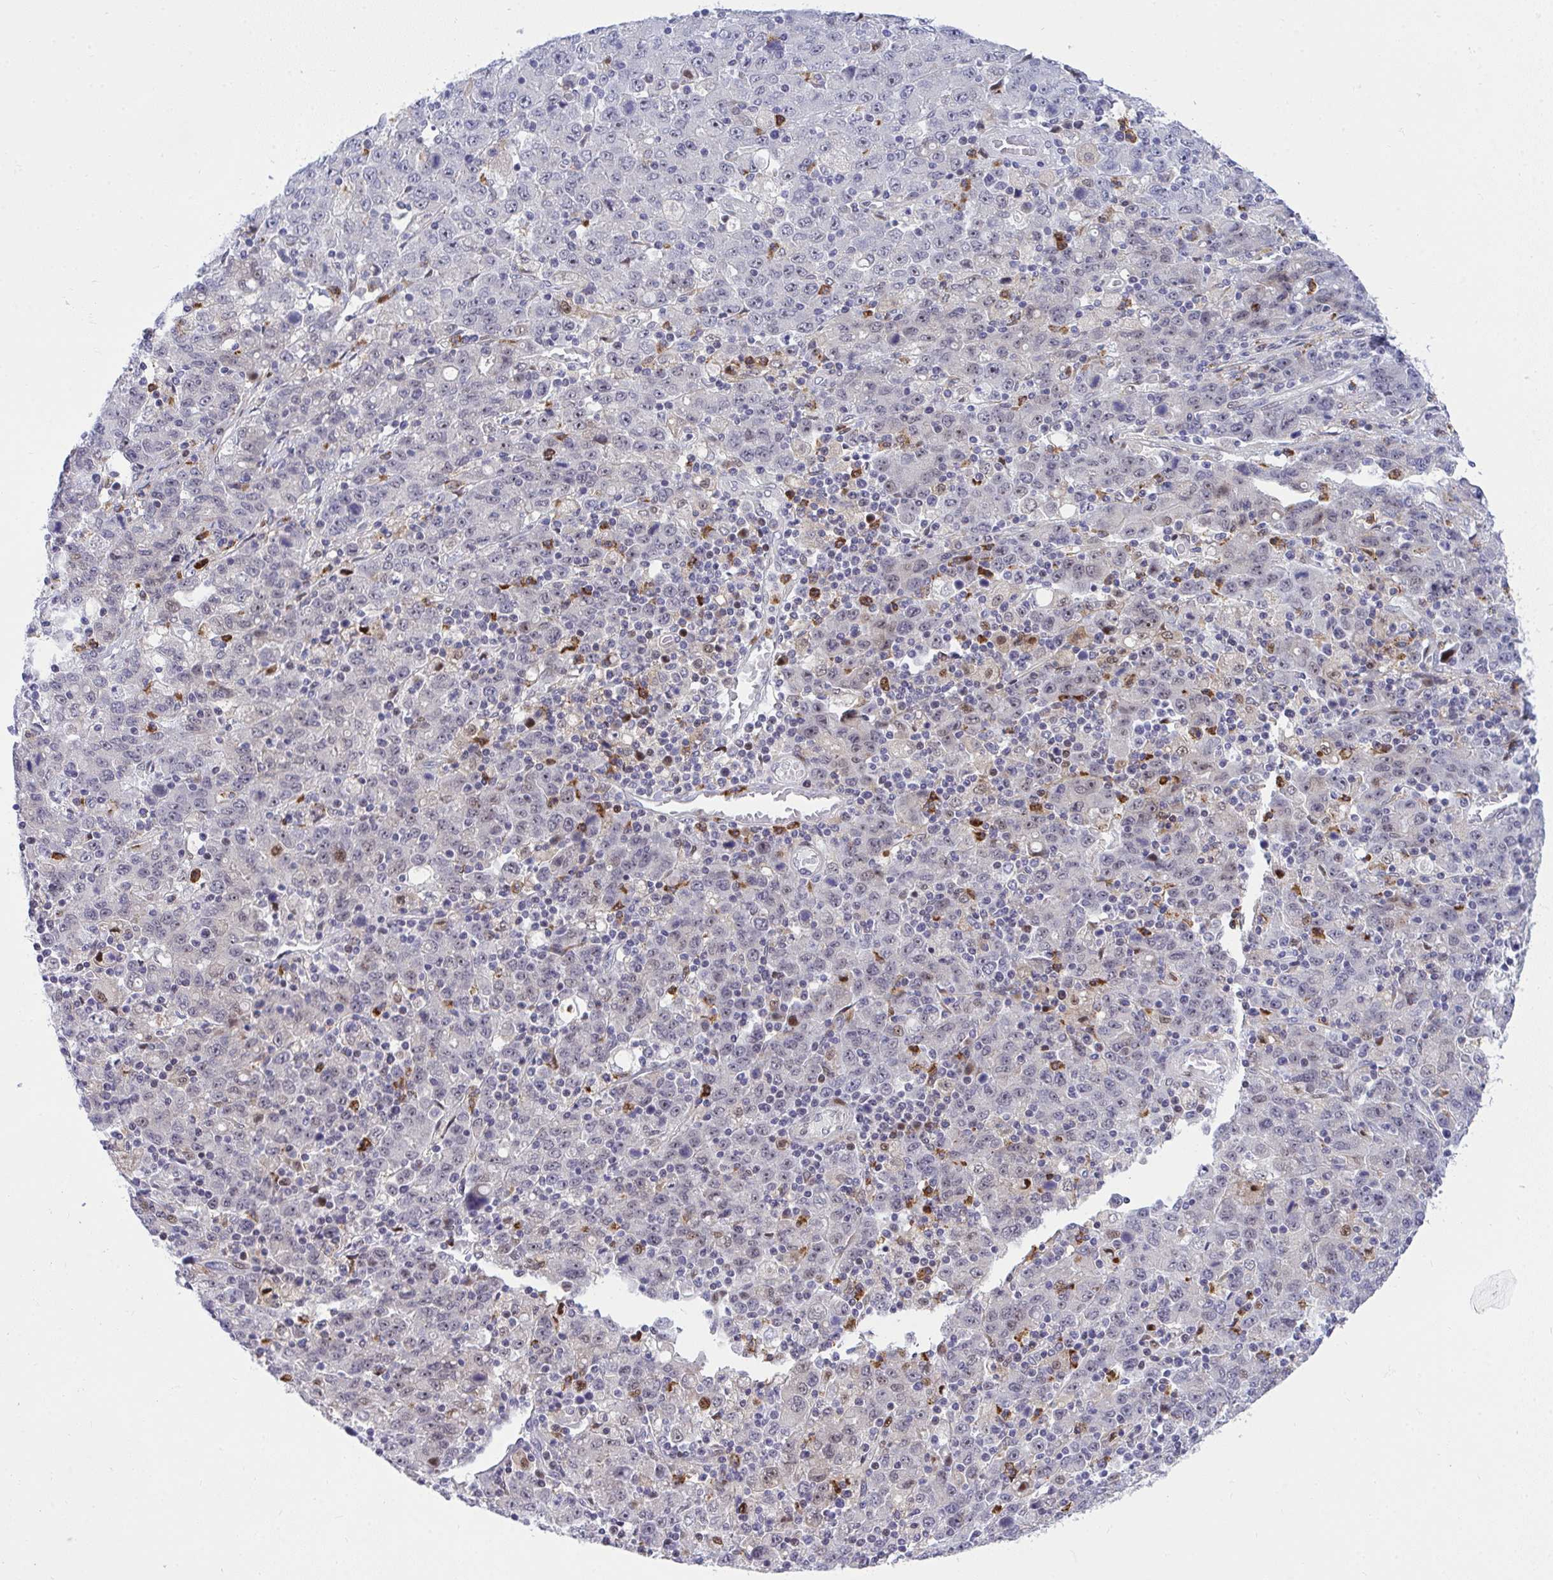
{"staining": {"intensity": "negative", "quantity": "none", "location": "none"}, "tissue": "stomach cancer", "cell_type": "Tumor cells", "image_type": "cancer", "snomed": [{"axis": "morphology", "description": "Adenocarcinoma, NOS"}, {"axis": "topography", "description": "Stomach, upper"}], "caption": "The photomicrograph displays no staining of tumor cells in stomach adenocarcinoma.", "gene": "ZNF554", "patient": {"sex": "male", "age": 69}}